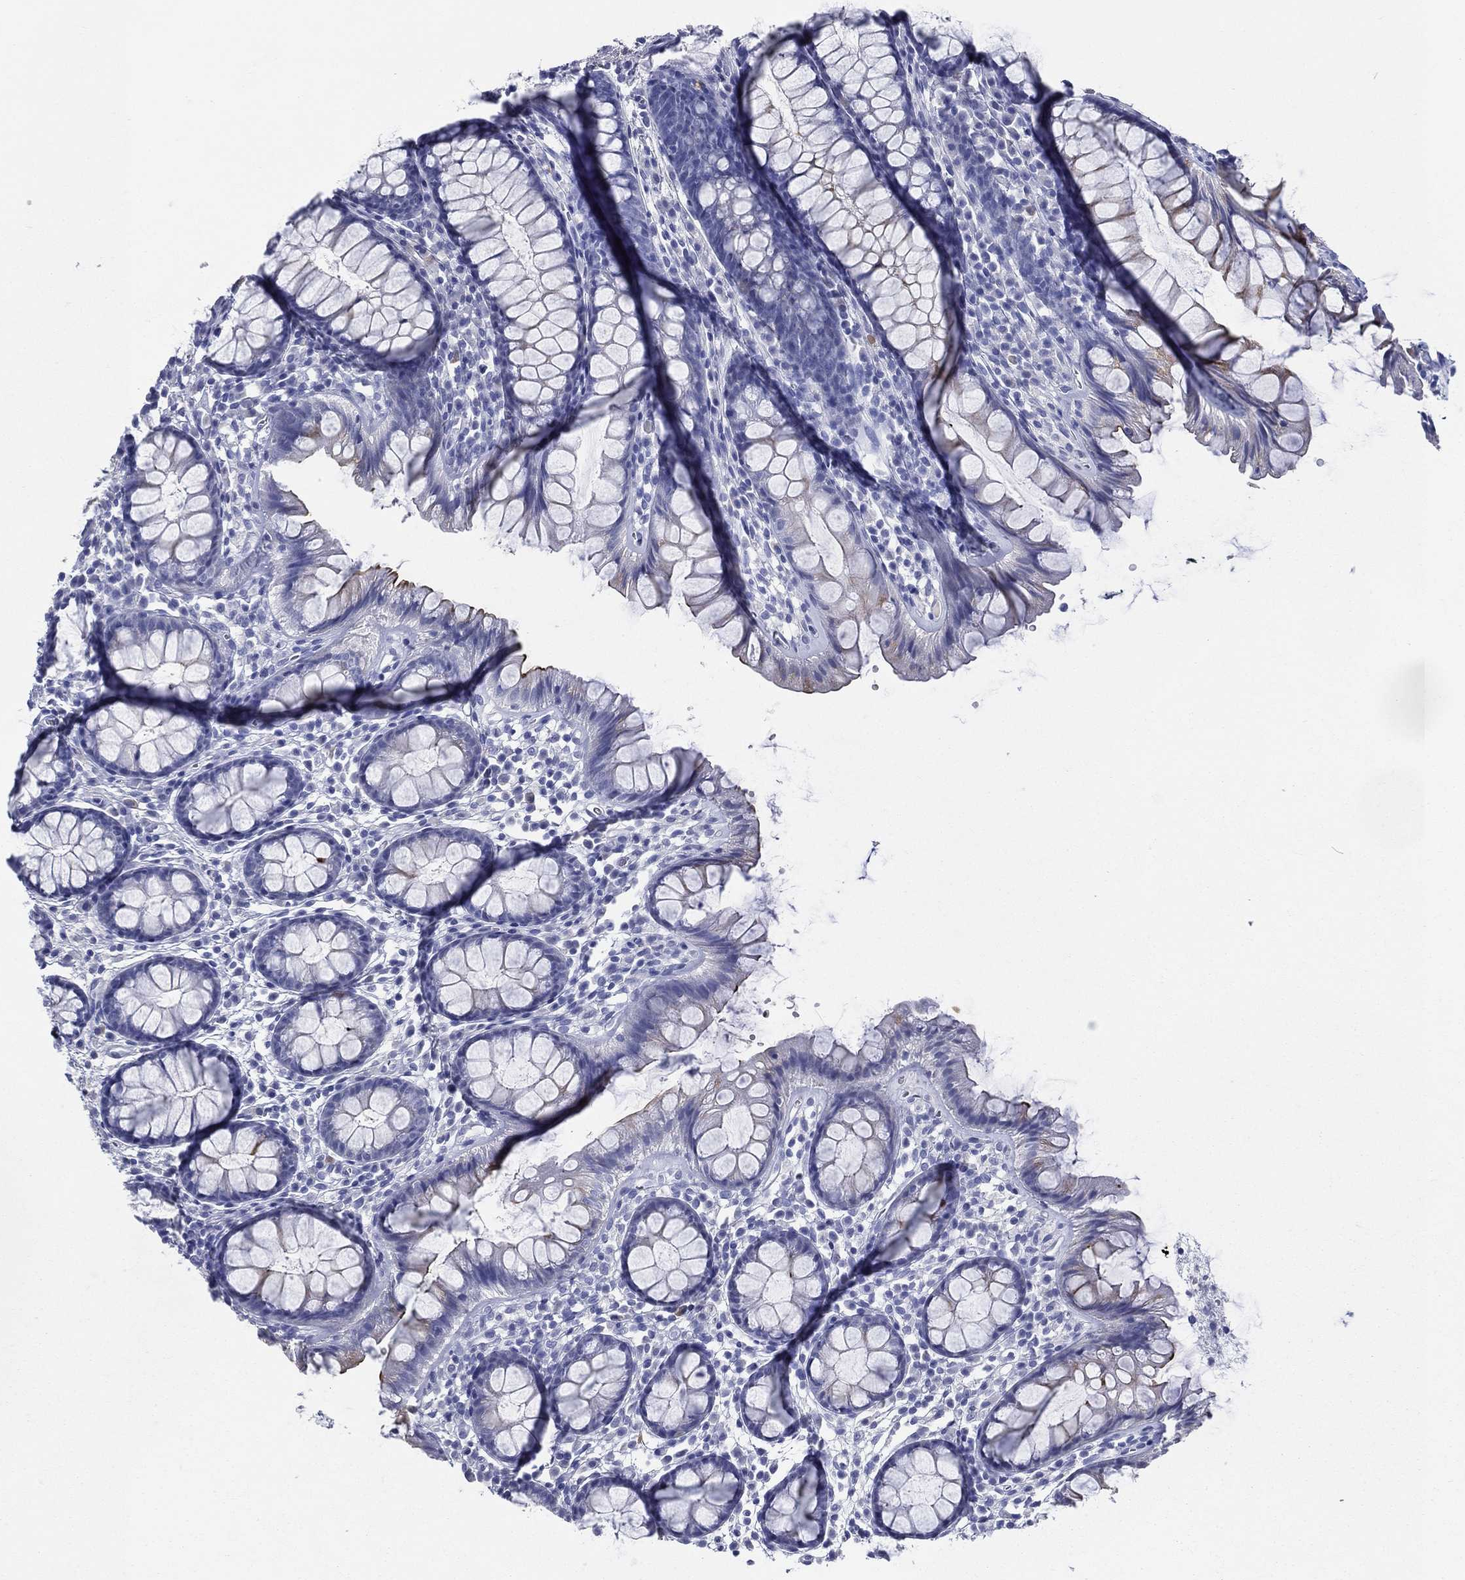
{"staining": {"intensity": "negative", "quantity": "none", "location": "none"}, "tissue": "colon", "cell_type": "Endothelial cells", "image_type": "normal", "snomed": [{"axis": "morphology", "description": "Normal tissue, NOS"}, {"axis": "topography", "description": "Colon"}], "caption": "Immunohistochemistry (IHC) of normal human colon reveals no positivity in endothelial cells.", "gene": "ACE2", "patient": {"sex": "male", "age": 76}}